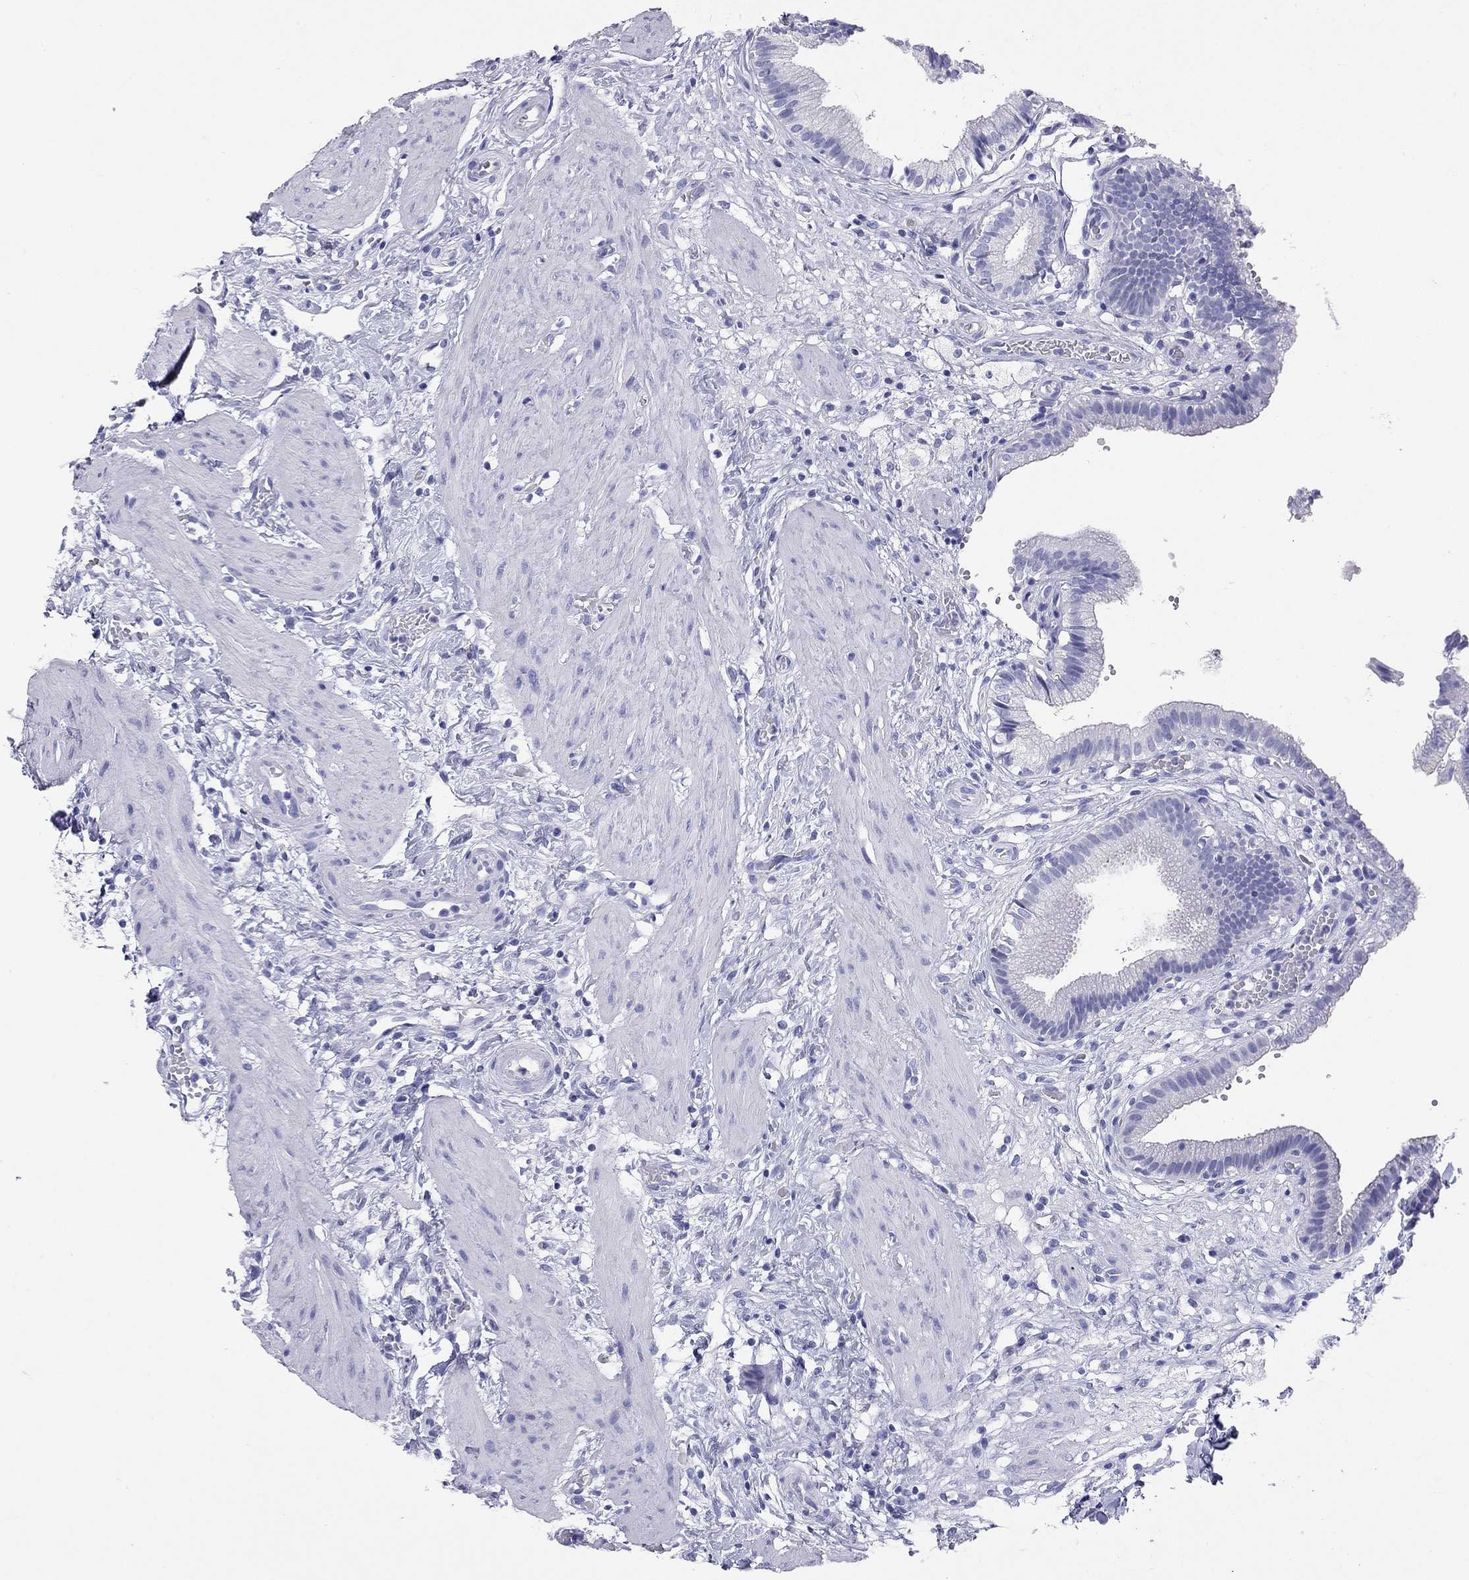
{"staining": {"intensity": "negative", "quantity": "none", "location": "none"}, "tissue": "gallbladder", "cell_type": "Glandular cells", "image_type": "normal", "snomed": [{"axis": "morphology", "description": "Normal tissue, NOS"}, {"axis": "topography", "description": "Gallbladder"}], "caption": "An image of human gallbladder is negative for staining in glandular cells. Brightfield microscopy of immunohistochemistry (IHC) stained with DAB (3,3'-diaminobenzidine) (brown) and hematoxylin (blue), captured at high magnification.", "gene": "DPY19L2", "patient": {"sex": "female", "age": 24}}